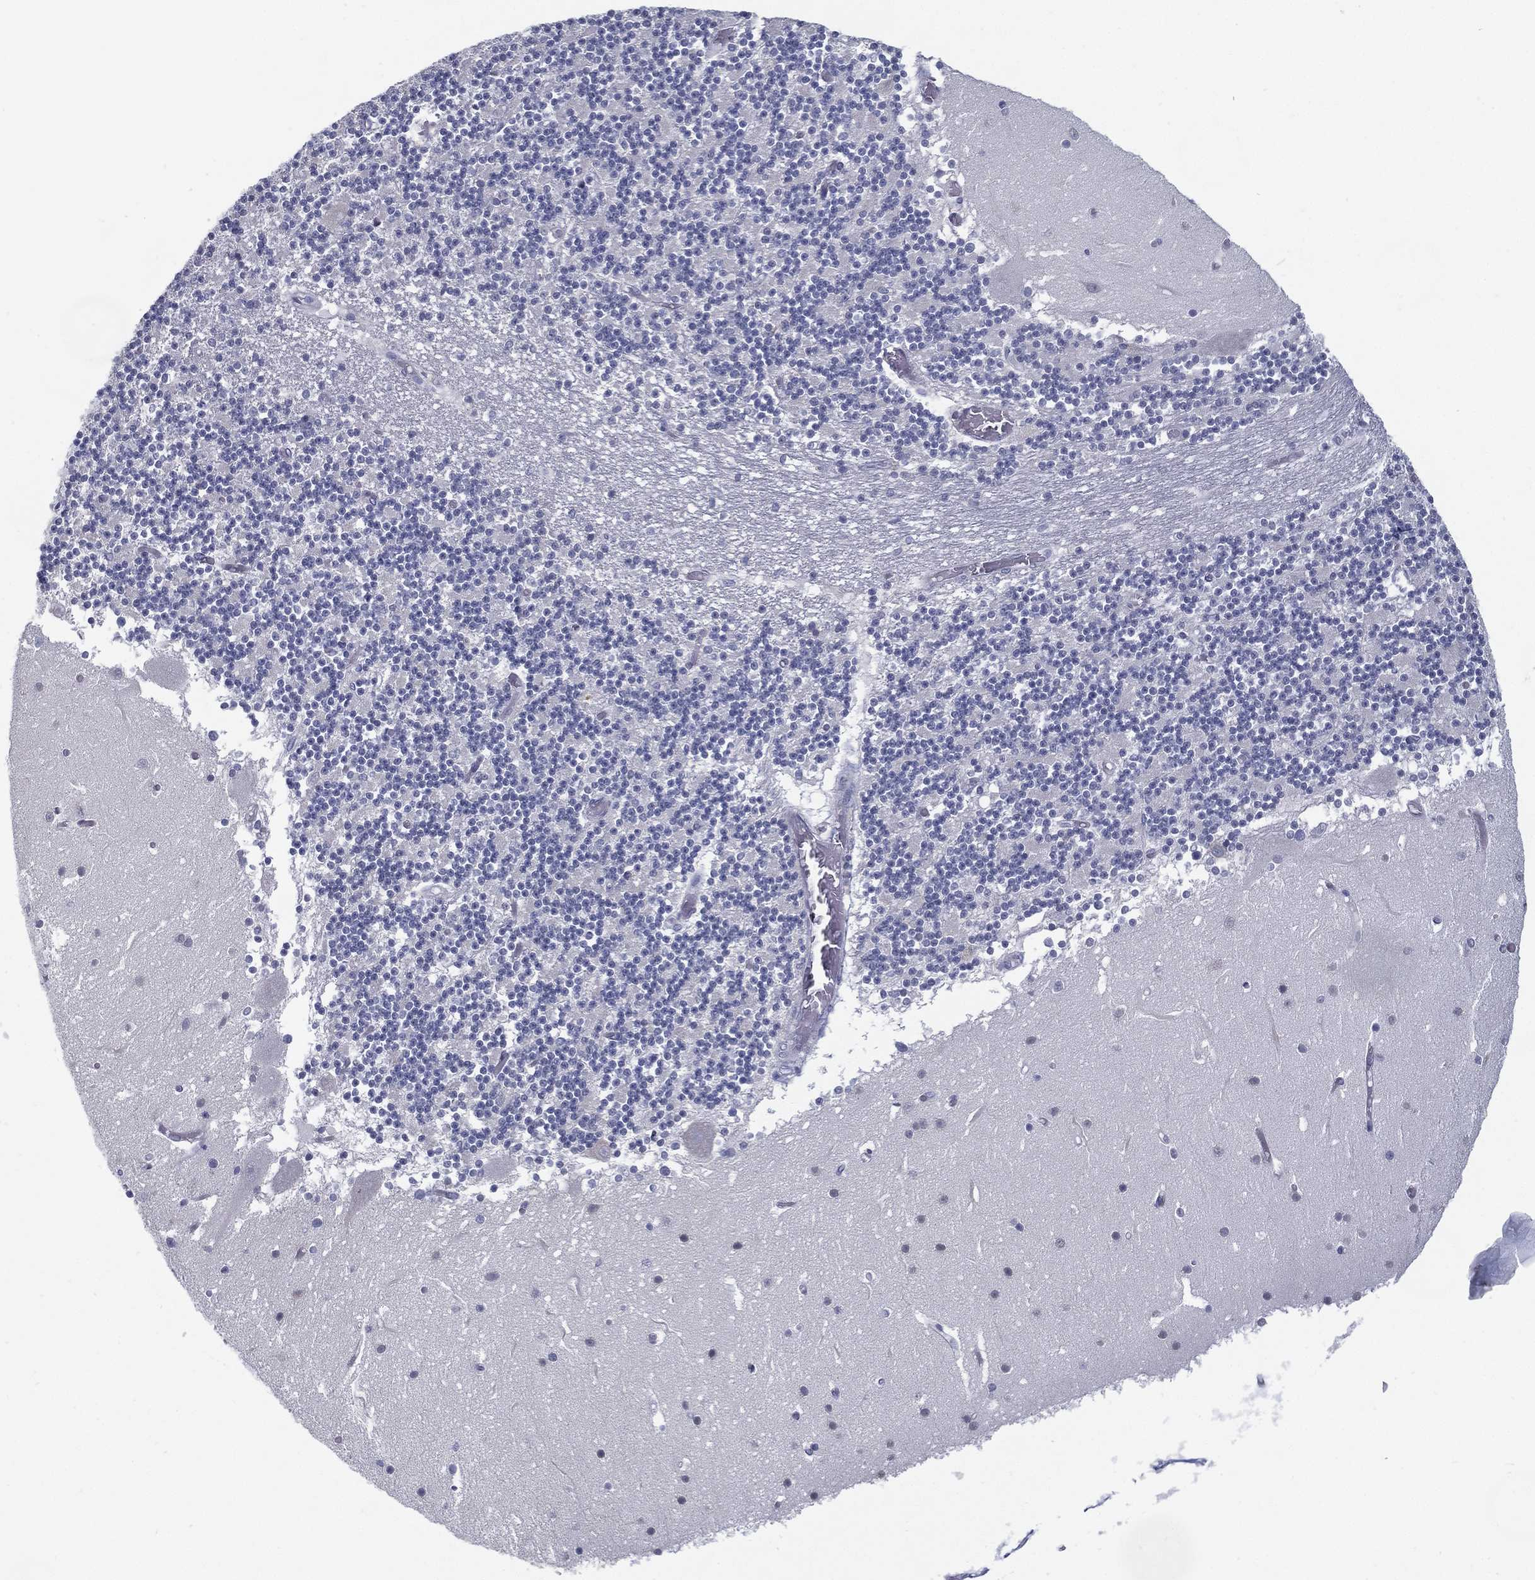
{"staining": {"intensity": "negative", "quantity": "none", "location": "none"}, "tissue": "cerebellum", "cell_type": "Cells in granular layer", "image_type": "normal", "snomed": [{"axis": "morphology", "description": "Normal tissue, NOS"}, {"axis": "topography", "description": "Cerebellum"}], "caption": "High power microscopy histopathology image of an immunohistochemistry (IHC) photomicrograph of unremarkable cerebellum, revealing no significant staining in cells in granular layer.", "gene": "C19orf18", "patient": {"sex": "female", "age": 28}}